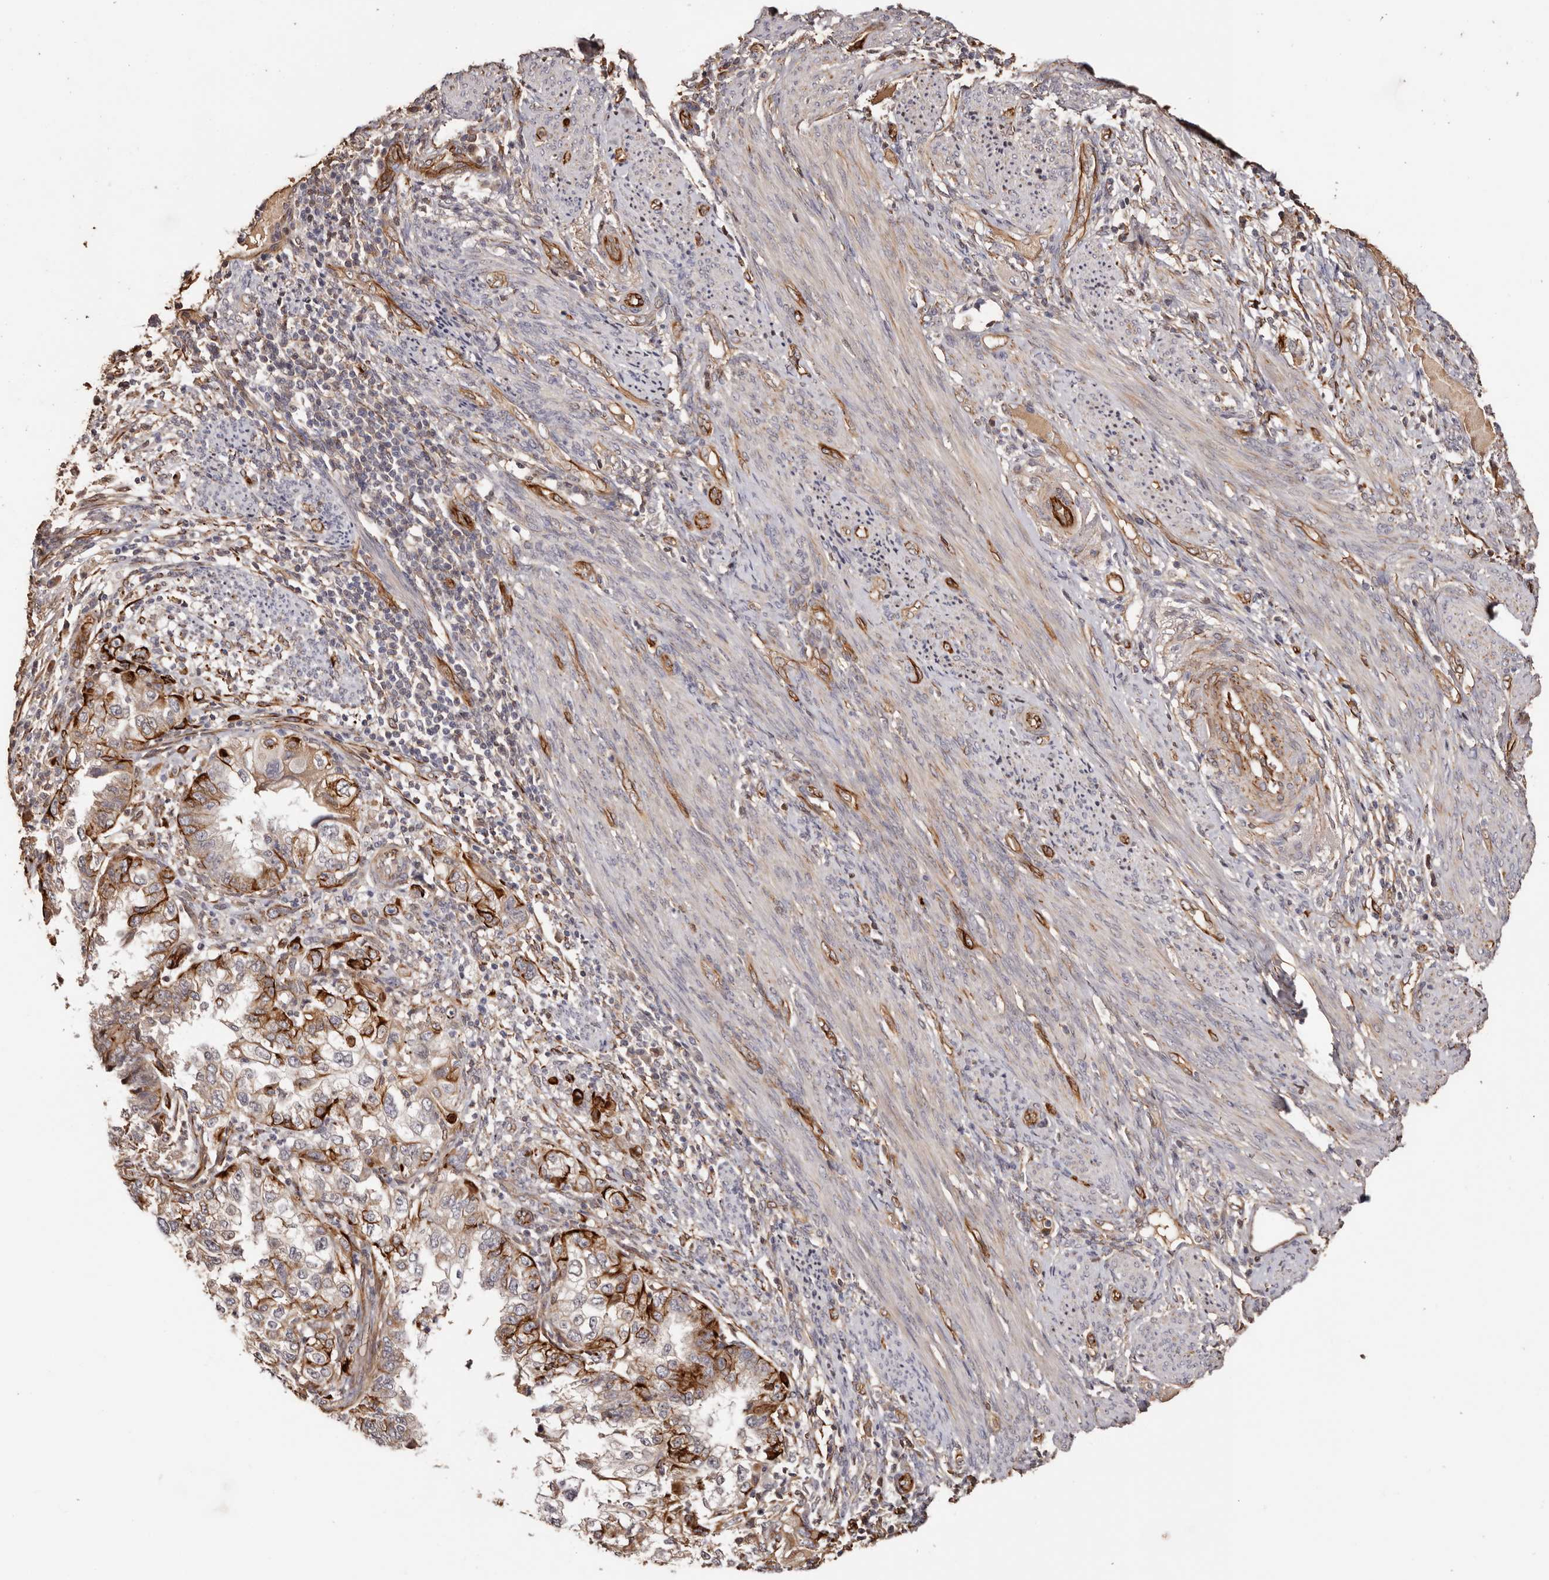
{"staining": {"intensity": "strong", "quantity": "<25%", "location": "cytoplasmic/membranous"}, "tissue": "endometrial cancer", "cell_type": "Tumor cells", "image_type": "cancer", "snomed": [{"axis": "morphology", "description": "Adenocarcinoma, NOS"}, {"axis": "topography", "description": "Endometrium"}], "caption": "Brown immunohistochemical staining in endometrial cancer (adenocarcinoma) displays strong cytoplasmic/membranous staining in approximately <25% of tumor cells.", "gene": "ZNF557", "patient": {"sex": "female", "age": 85}}